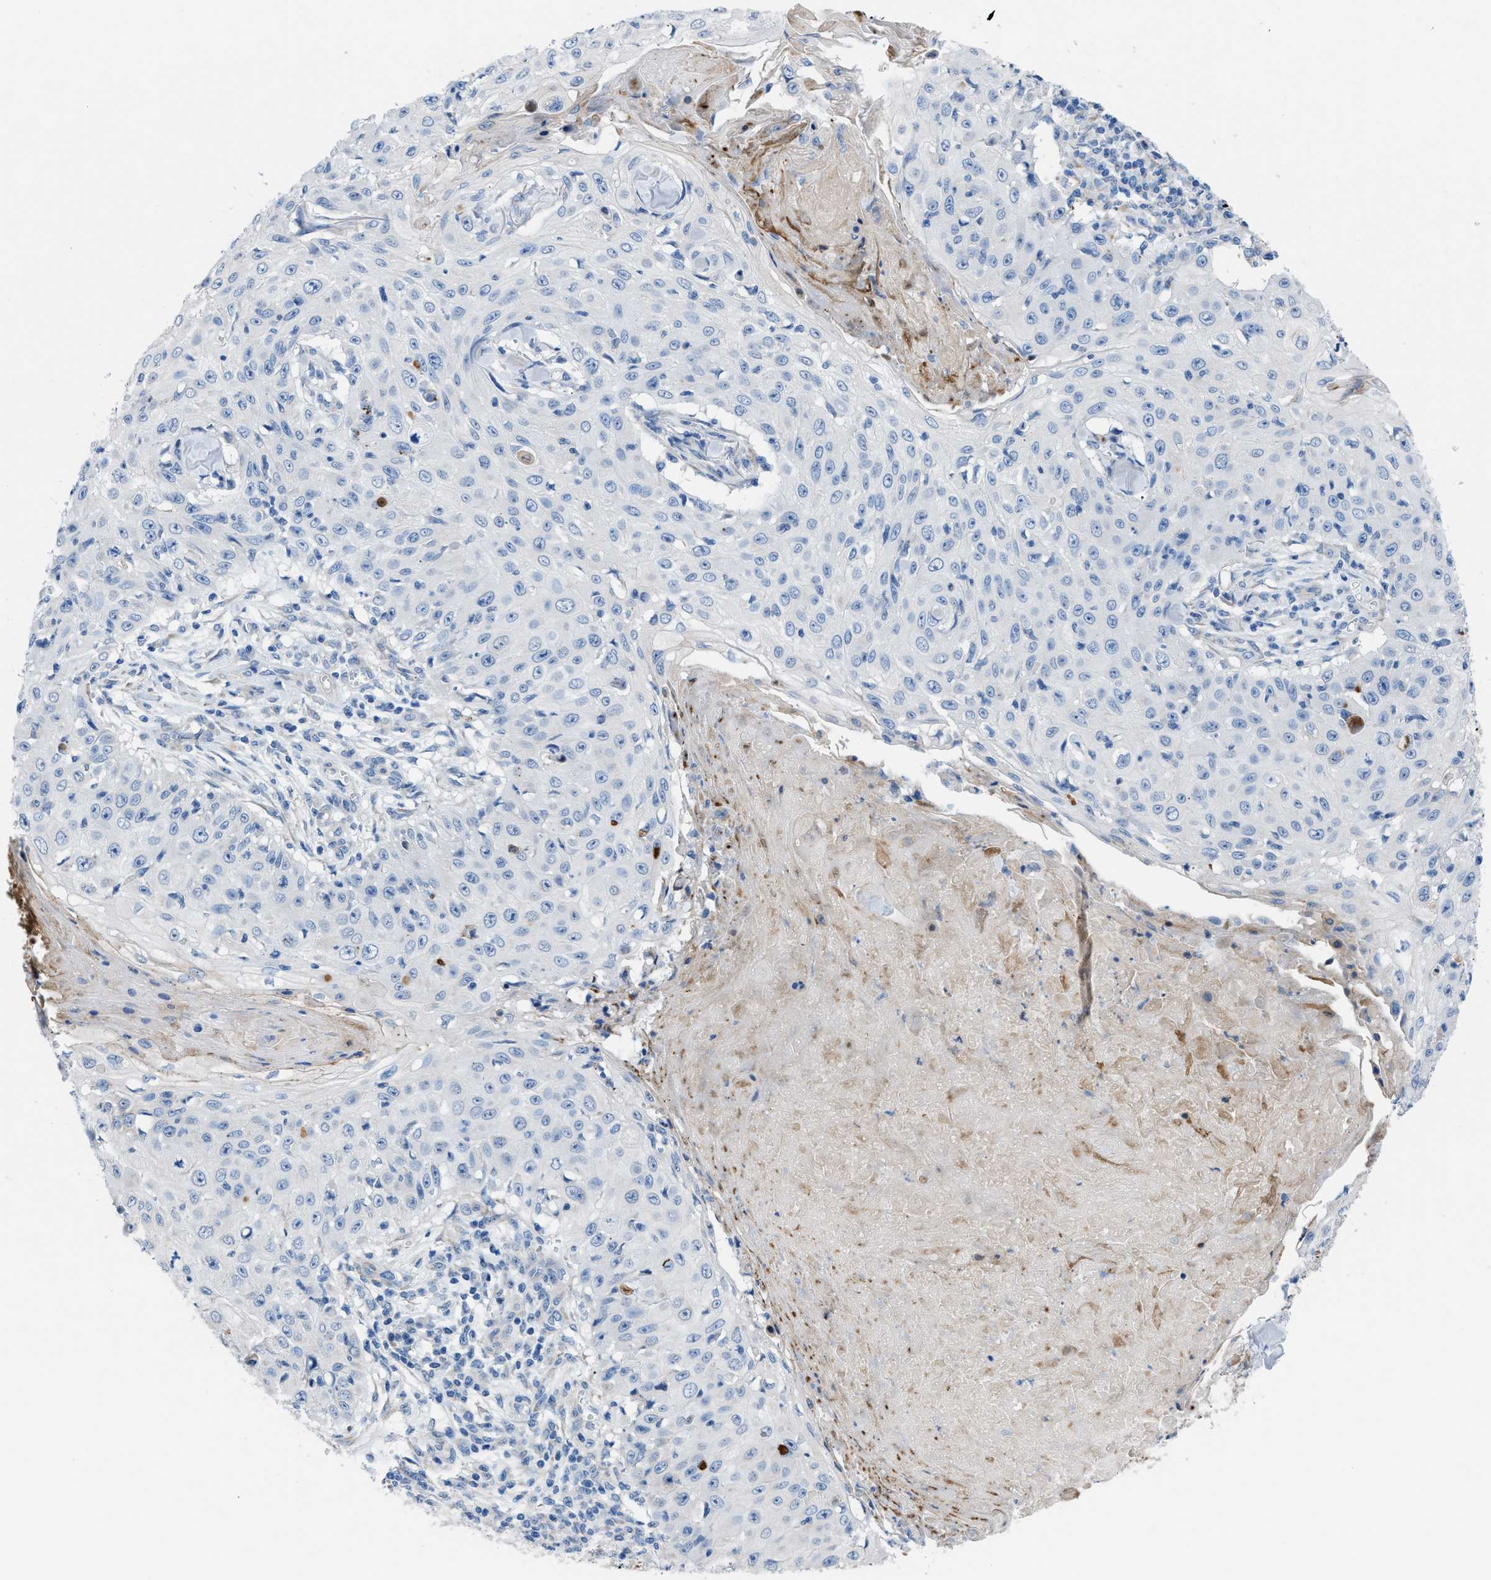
{"staining": {"intensity": "negative", "quantity": "none", "location": "none"}, "tissue": "skin cancer", "cell_type": "Tumor cells", "image_type": "cancer", "snomed": [{"axis": "morphology", "description": "Squamous cell carcinoma, NOS"}, {"axis": "topography", "description": "Skin"}], "caption": "This is an immunohistochemistry (IHC) image of human skin cancer (squamous cell carcinoma). There is no positivity in tumor cells.", "gene": "ITPR1", "patient": {"sex": "male", "age": 86}}